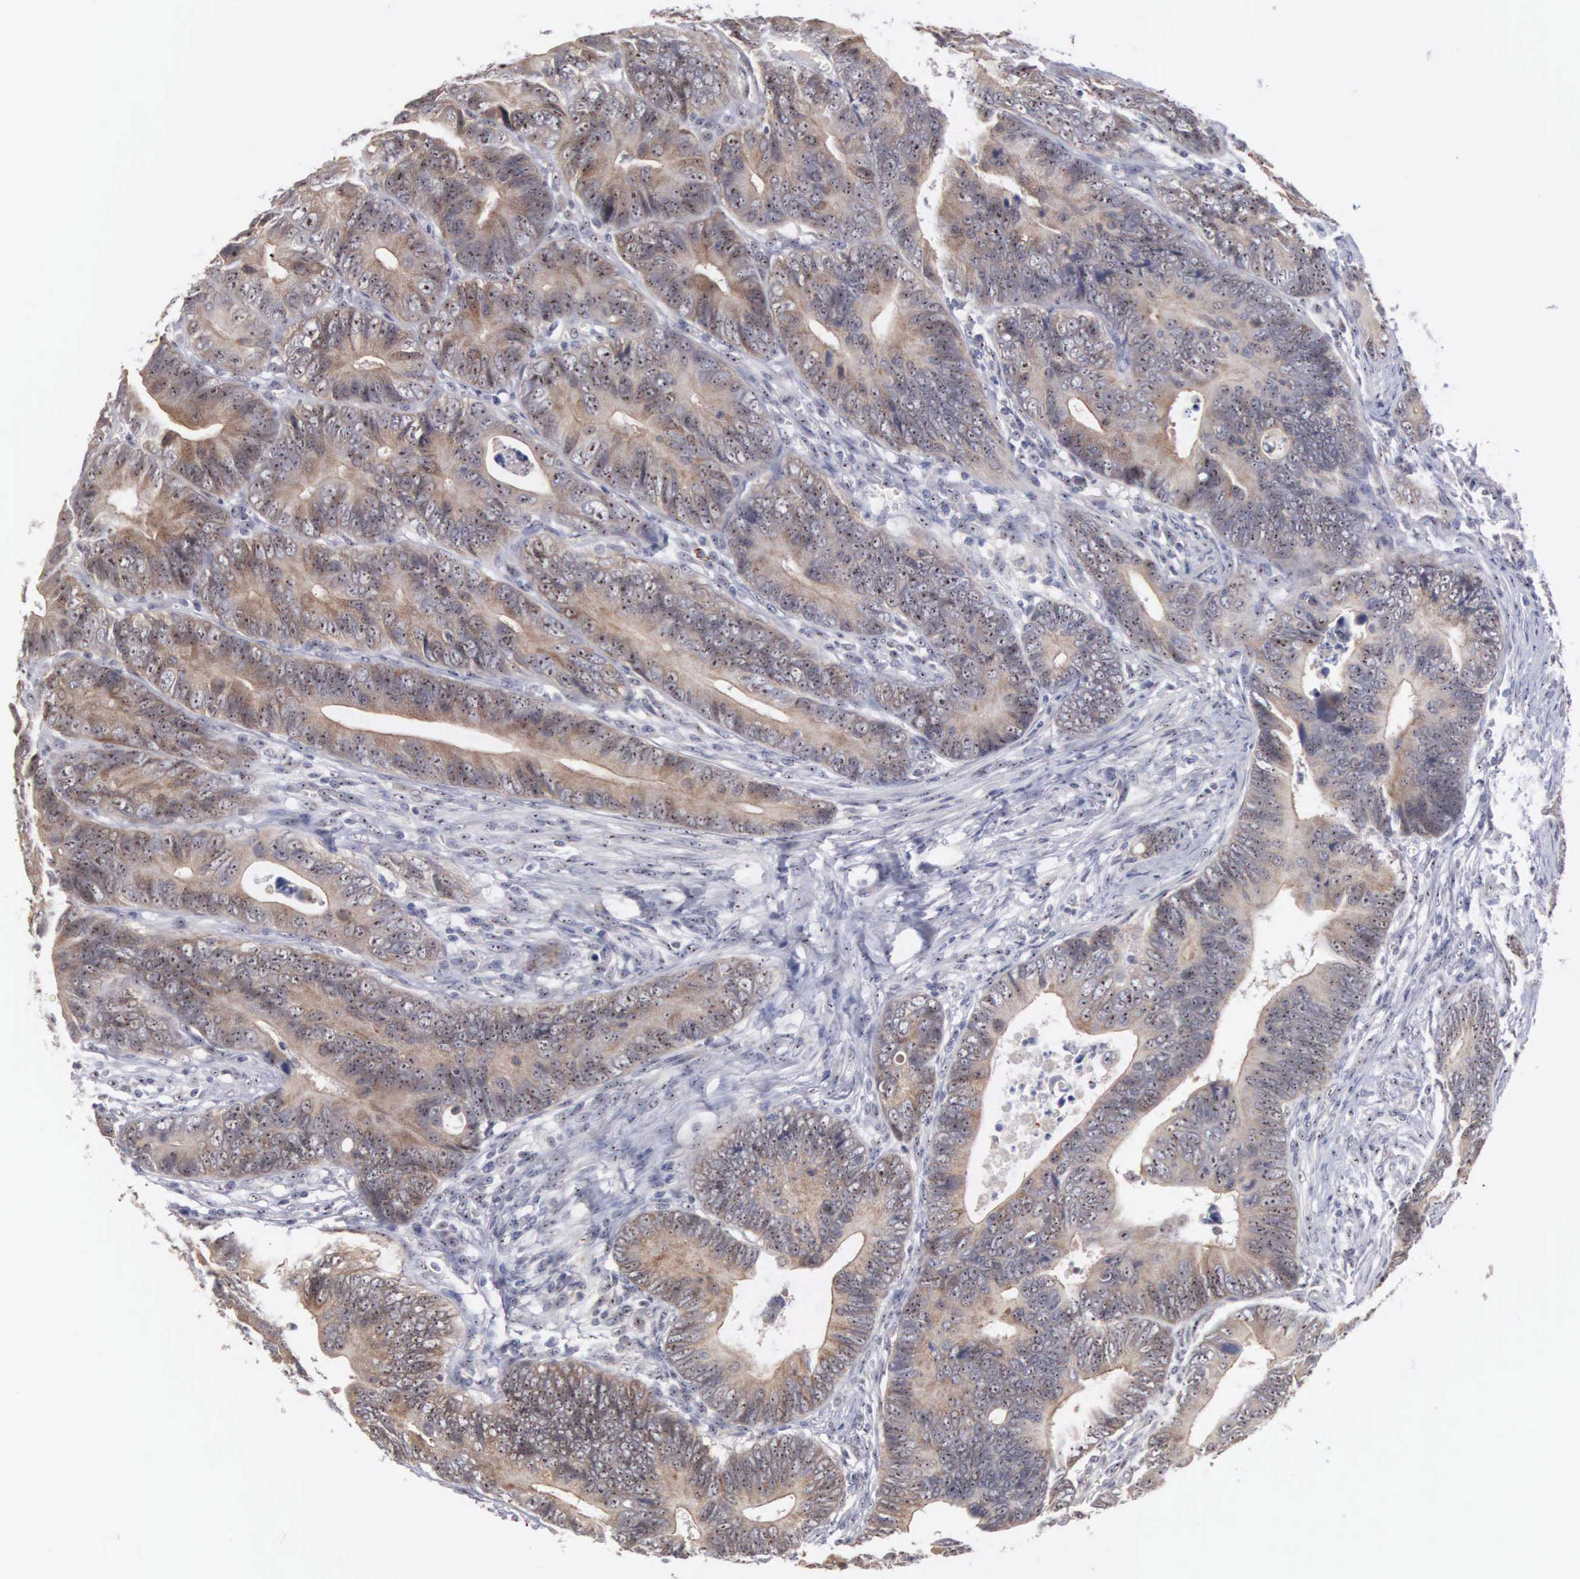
{"staining": {"intensity": "moderate", "quantity": ">75%", "location": "cytoplasmic/membranous"}, "tissue": "colorectal cancer", "cell_type": "Tumor cells", "image_type": "cancer", "snomed": [{"axis": "morphology", "description": "Adenocarcinoma, NOS"}, {"axis": "topography", "description": "Colon"}], "caption": "Colorectal adenocarcinoma stained with a protein marker displays moderate staining in tumor cells.", "gene": "AMN", "patient": {"sex": "female", "age": 78}}